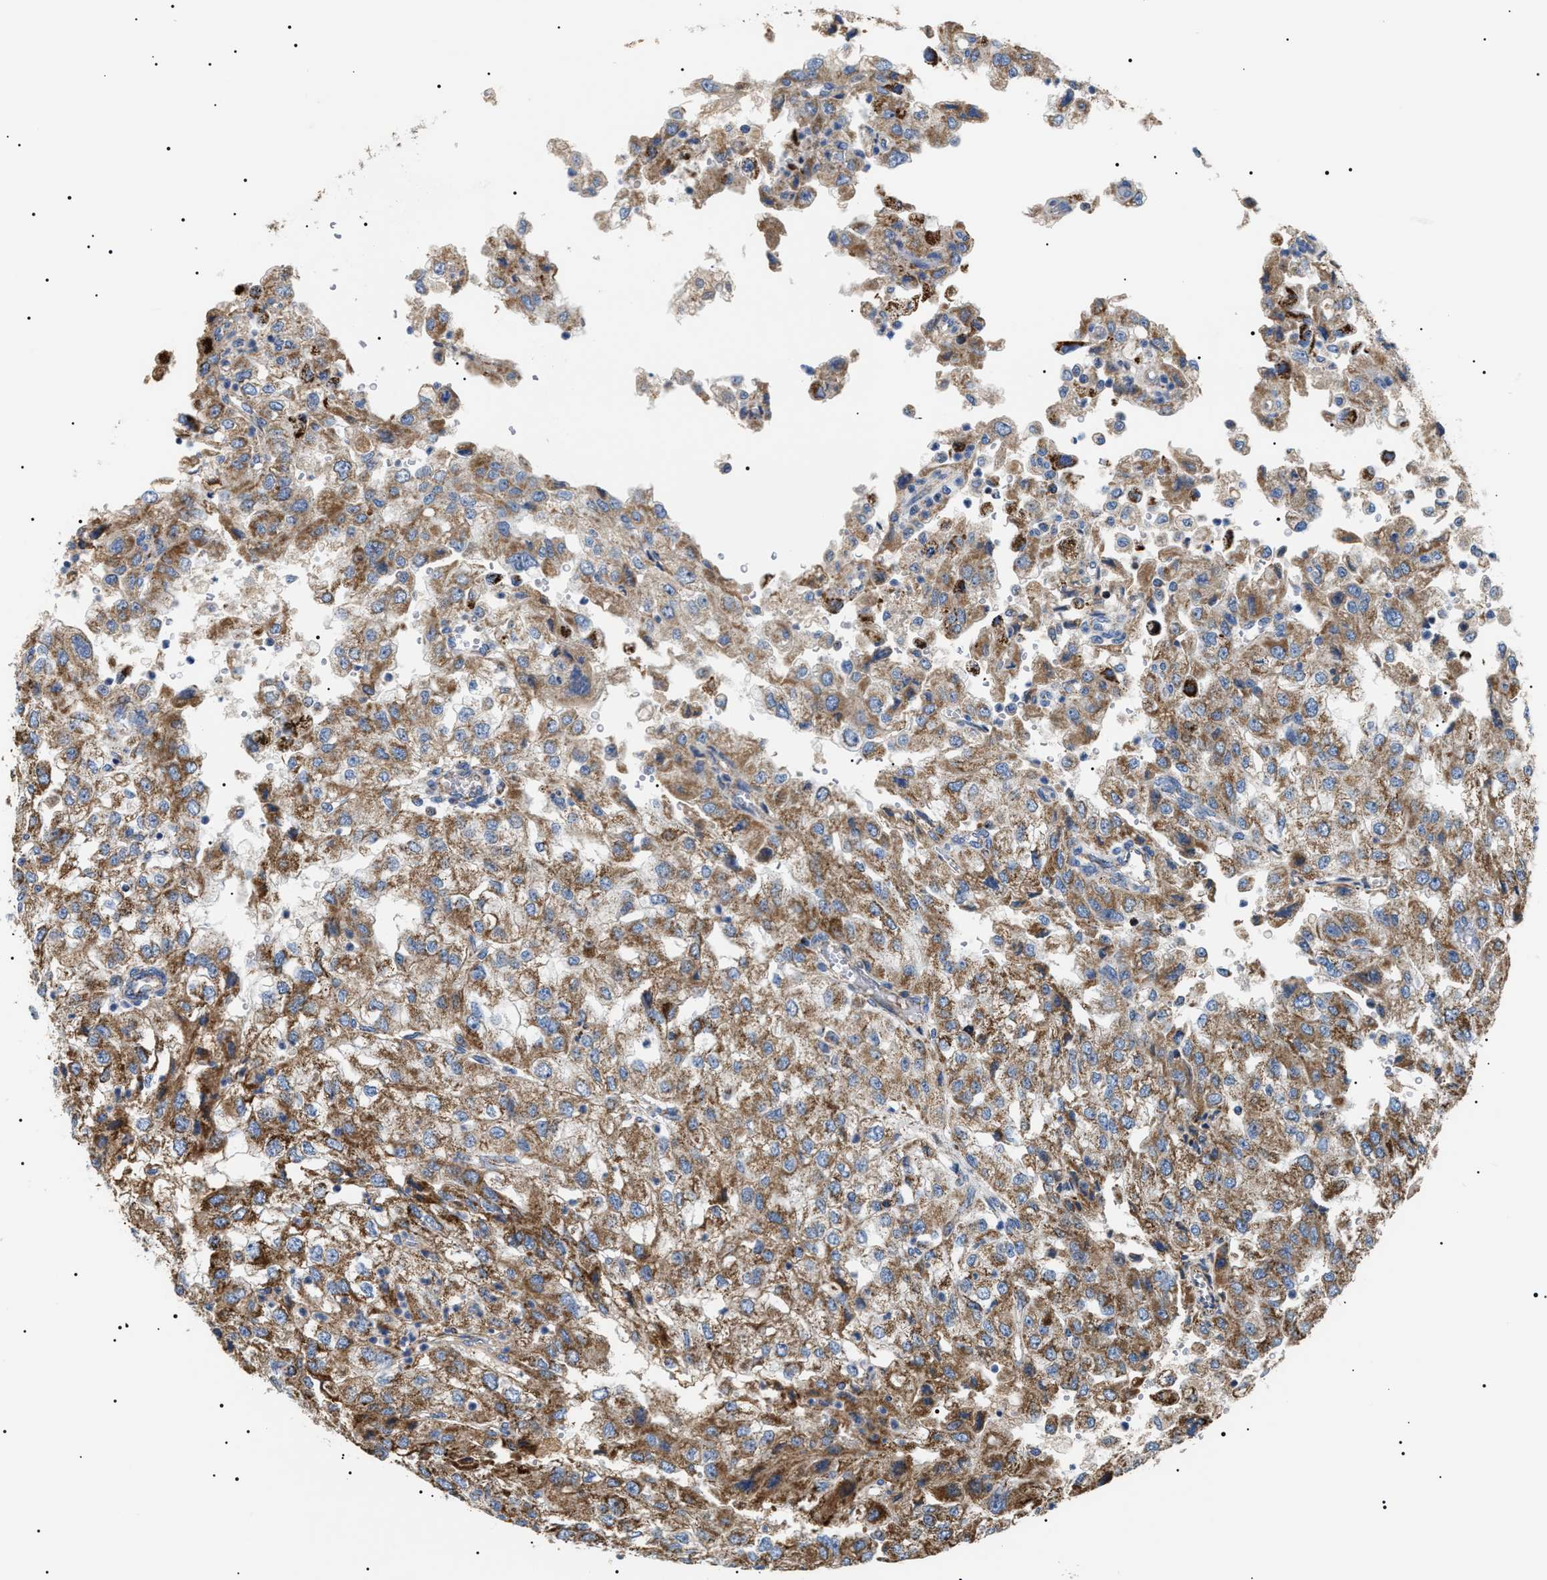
{"staining": {"intensity": "moderate", "quantity": ">75%", "location": "cytoplasmic/membranous"}, "tissue": "renal cancer", "cell_type": "Tumor cells", "image_type": "cancer", "snomed": [{"axis": "morphology", "description": "Adenocarcinoma, NOS"}, {"axis": "topography", "description": "Kidney"}], "caption": "Brown immunohistochemical staining in human renal cancer (adenocarcinoma) reveals moderate cytoplasmic/membranous positivity in about >75% of tumor cells.", "gene": "OXSM", "patient": {"sex": "female", "age": 54}}